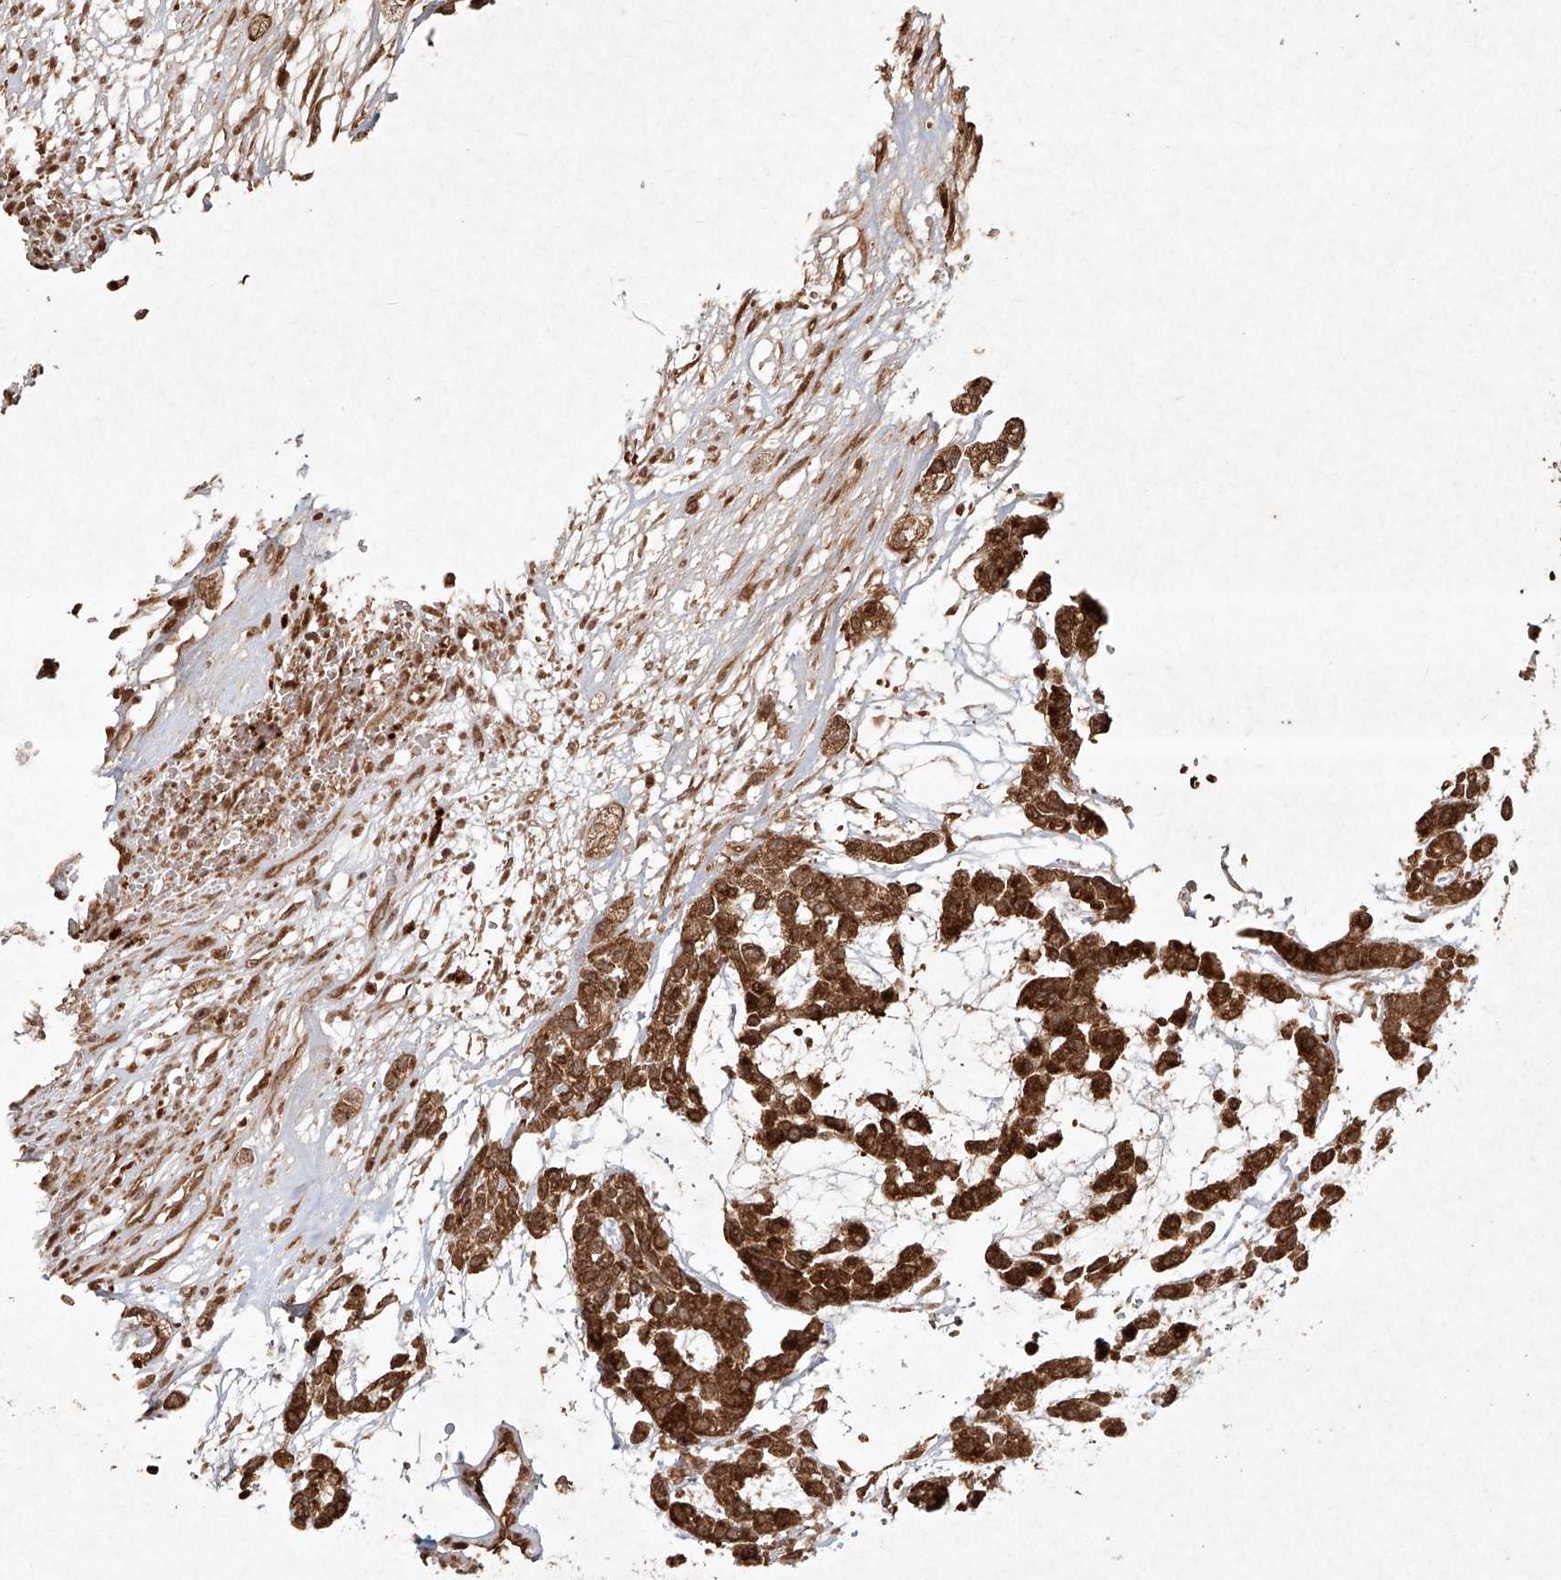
{"staining": {"intensity": "moderate", "quantity": ">75%", "location": "cytoplasmic/membranous"}, "tissue": "head and neck cancer", "cell_type": "Tumor cells", "image_type": "cancer", "snomed": [{"axis": "morphology", "description": "Adenocarcinoma, NOS"}, {"axis": "morphology", "description": "Adenoma, NOS"}, {"axis": "topography", "description": "Head-Neck"}], "caption": "Moderate cytoplasmic/membranous staining for a protein is identified in approximately >75% of tumor cells of head and neck adenoma using immunohistochemistry.", "gene": "CYYR1", "patient": {"sex": "female", "age": 55}}